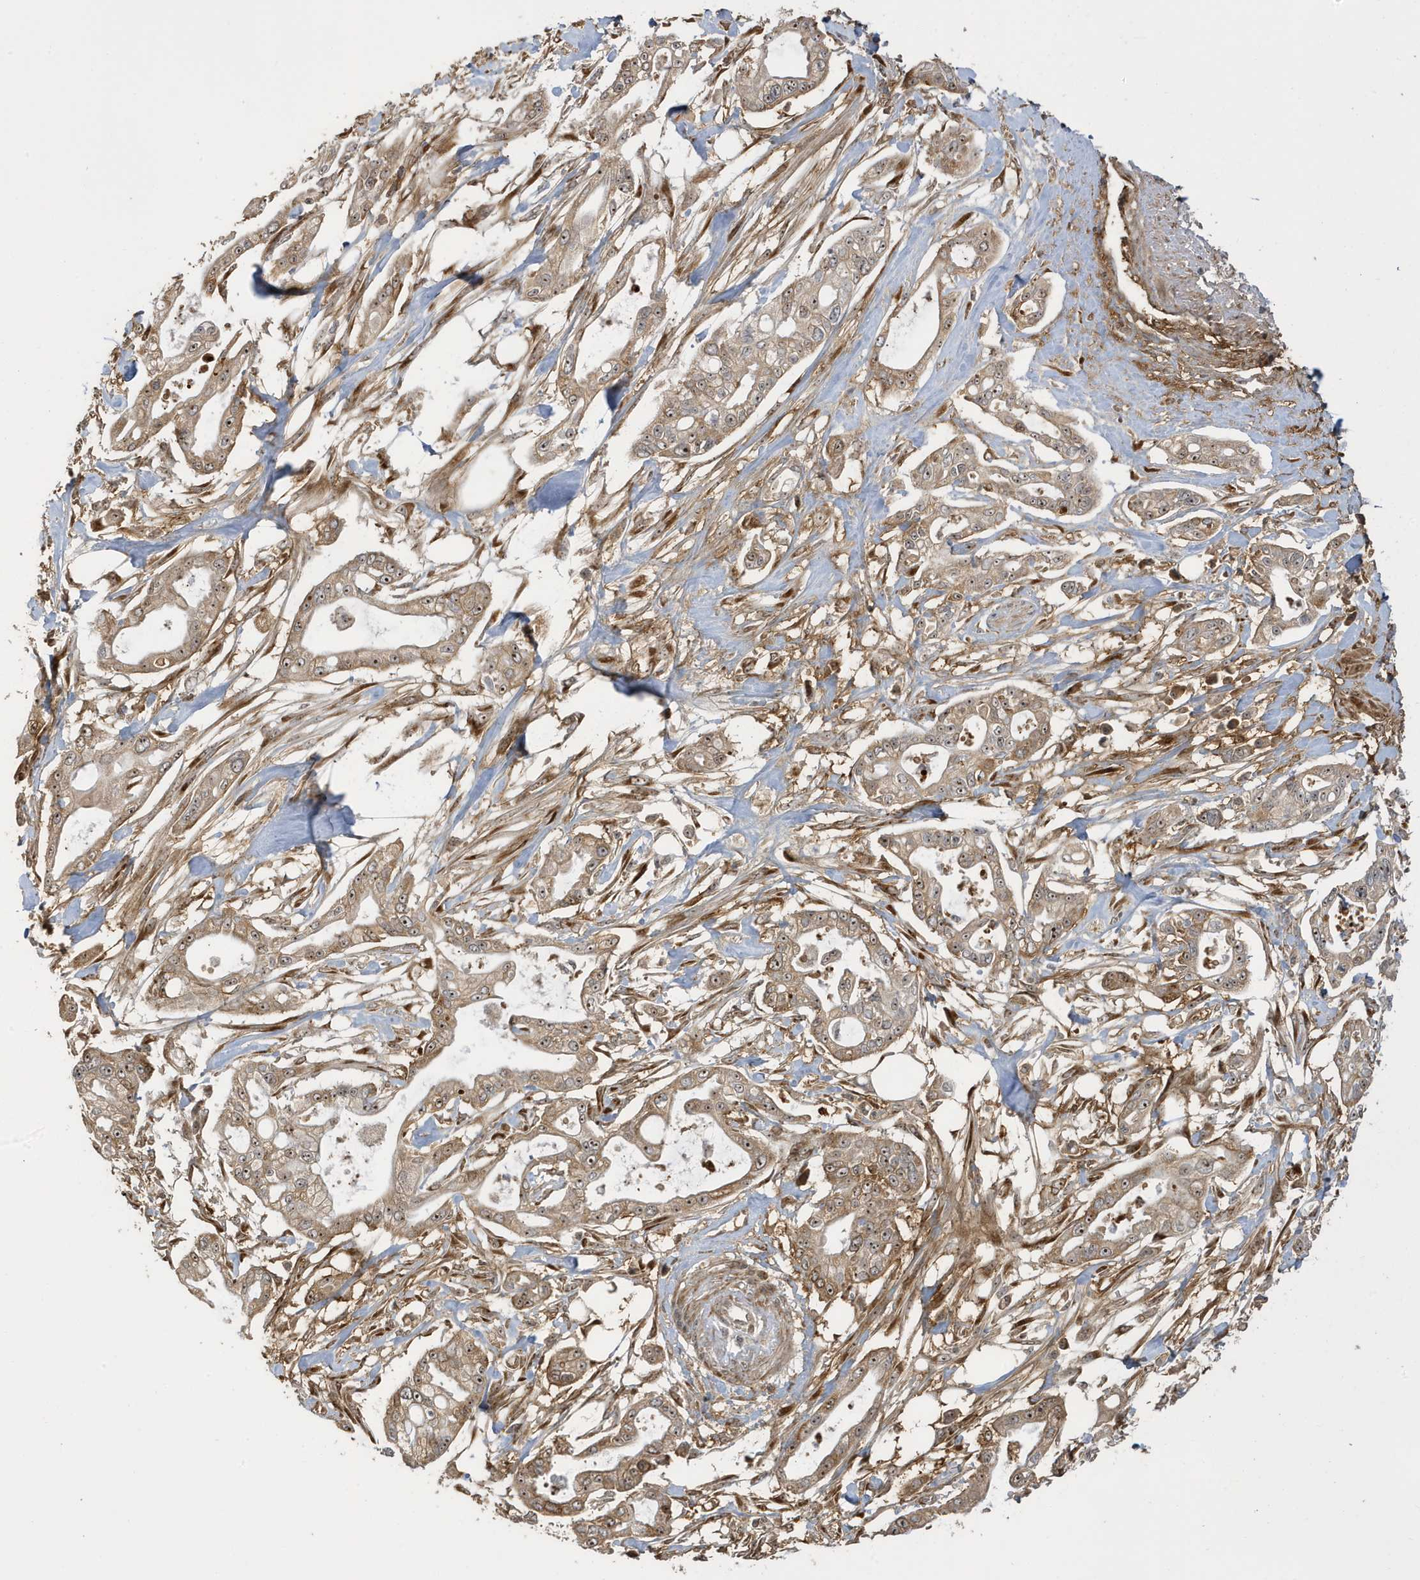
{"staining": {"intensity": "moderate", "quantity": ">75%", "location": "cytoplasmic/membranous,nuclear"}, "tissue": "pancreatic cancer", "cell_type": "Tumor cells", "image_type": "cancer", "snomed": [{"axis": "morphology", "description": "Adenocarcinoma, NOS"}, {"axis": "topography", "description": "Pancreas"}], "caption": "This is a histology image of IHC staining of adenocarcinoma (pancreatic), which shows moderate staining in the cytoplasmic/membranous and nuclear of tumor cells.", "gene": "ECM2", "patient": {"sex": "male", "age": 68}}